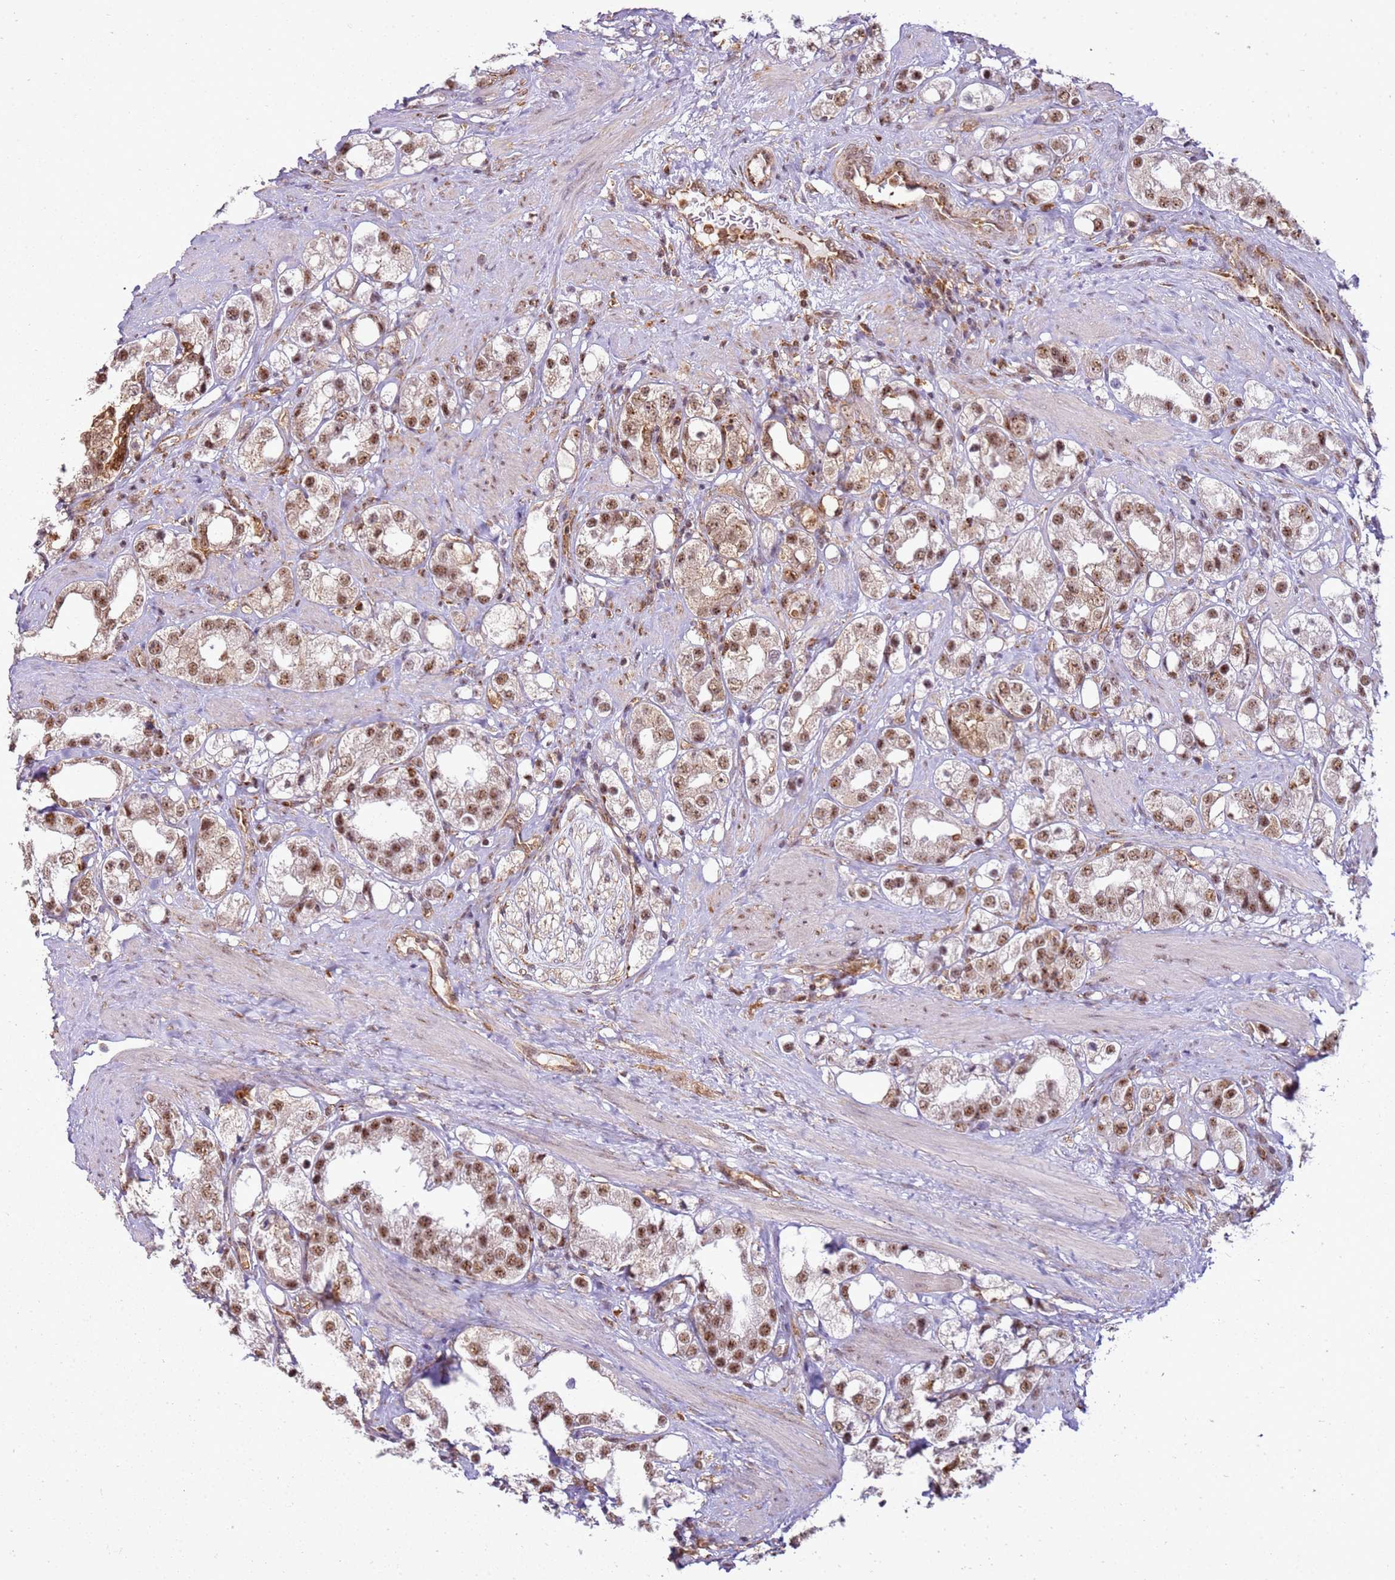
{"staining": {"intensity": "moderate", "quantity": ">75%", "location": "nuclear"}, "tissue": "prostate cancer", "cell_type": "Tumor cells", "image_type": "cancer", "snomed": [{"axis": "morphology", "description": "Adenocarcinoma, NOS"}, {"axis": "topography", "description": "Prostate"}], "caption": "Immunohistochemical staining of prostate cancer demonstrates medium levels of moderate nuclear protein staining in approximately >75% of tumor cells. Immunohistochemistry stains the protein in brown and the nuclei are stained blue.", "gene": "GABRE", "patient": {"sex": "male", "age": 79}}